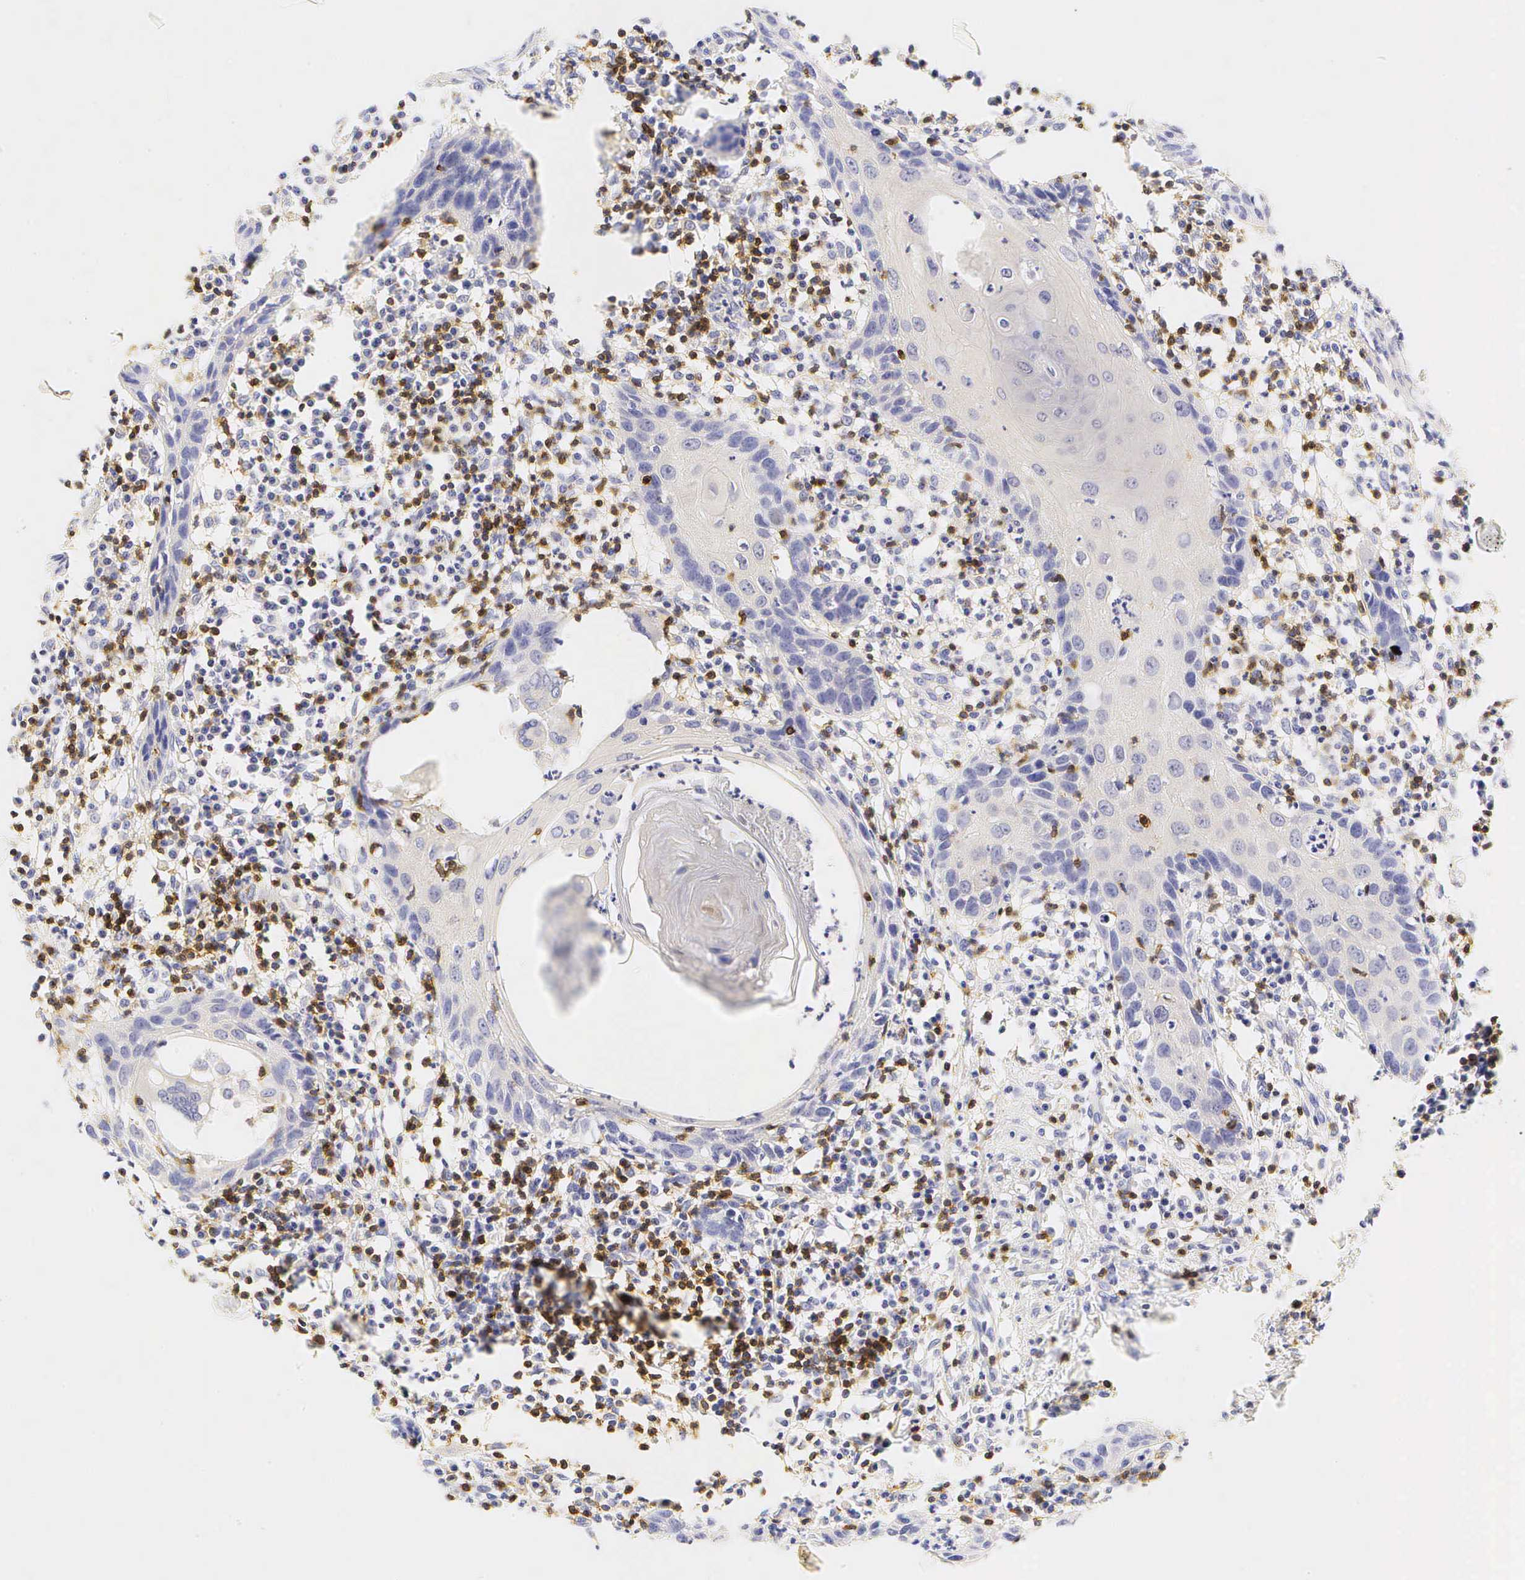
{"staining": {"intensity": "negative", "quantity": "none", "location": "none"}, "tissue": "skin cancer", "cell_type": "Tumor cells", "image_type": "cancer", "snomed": [{"axis": "morphology", "description": "Squamous cell carcinoma, NOS"}, {"axis": "topography", "description": "Skin"}], "caption": "IHC histopathology image of human skin cancer (squamous cell carcinoma) stained for a protein (brown), which demonstrates no positivity in tumor cells. (Immunohistochemistry (ihc), brightfield microscopy, high magnification).", "gene": "CD3E", "patient": {"sex": "female", "age": 74}}